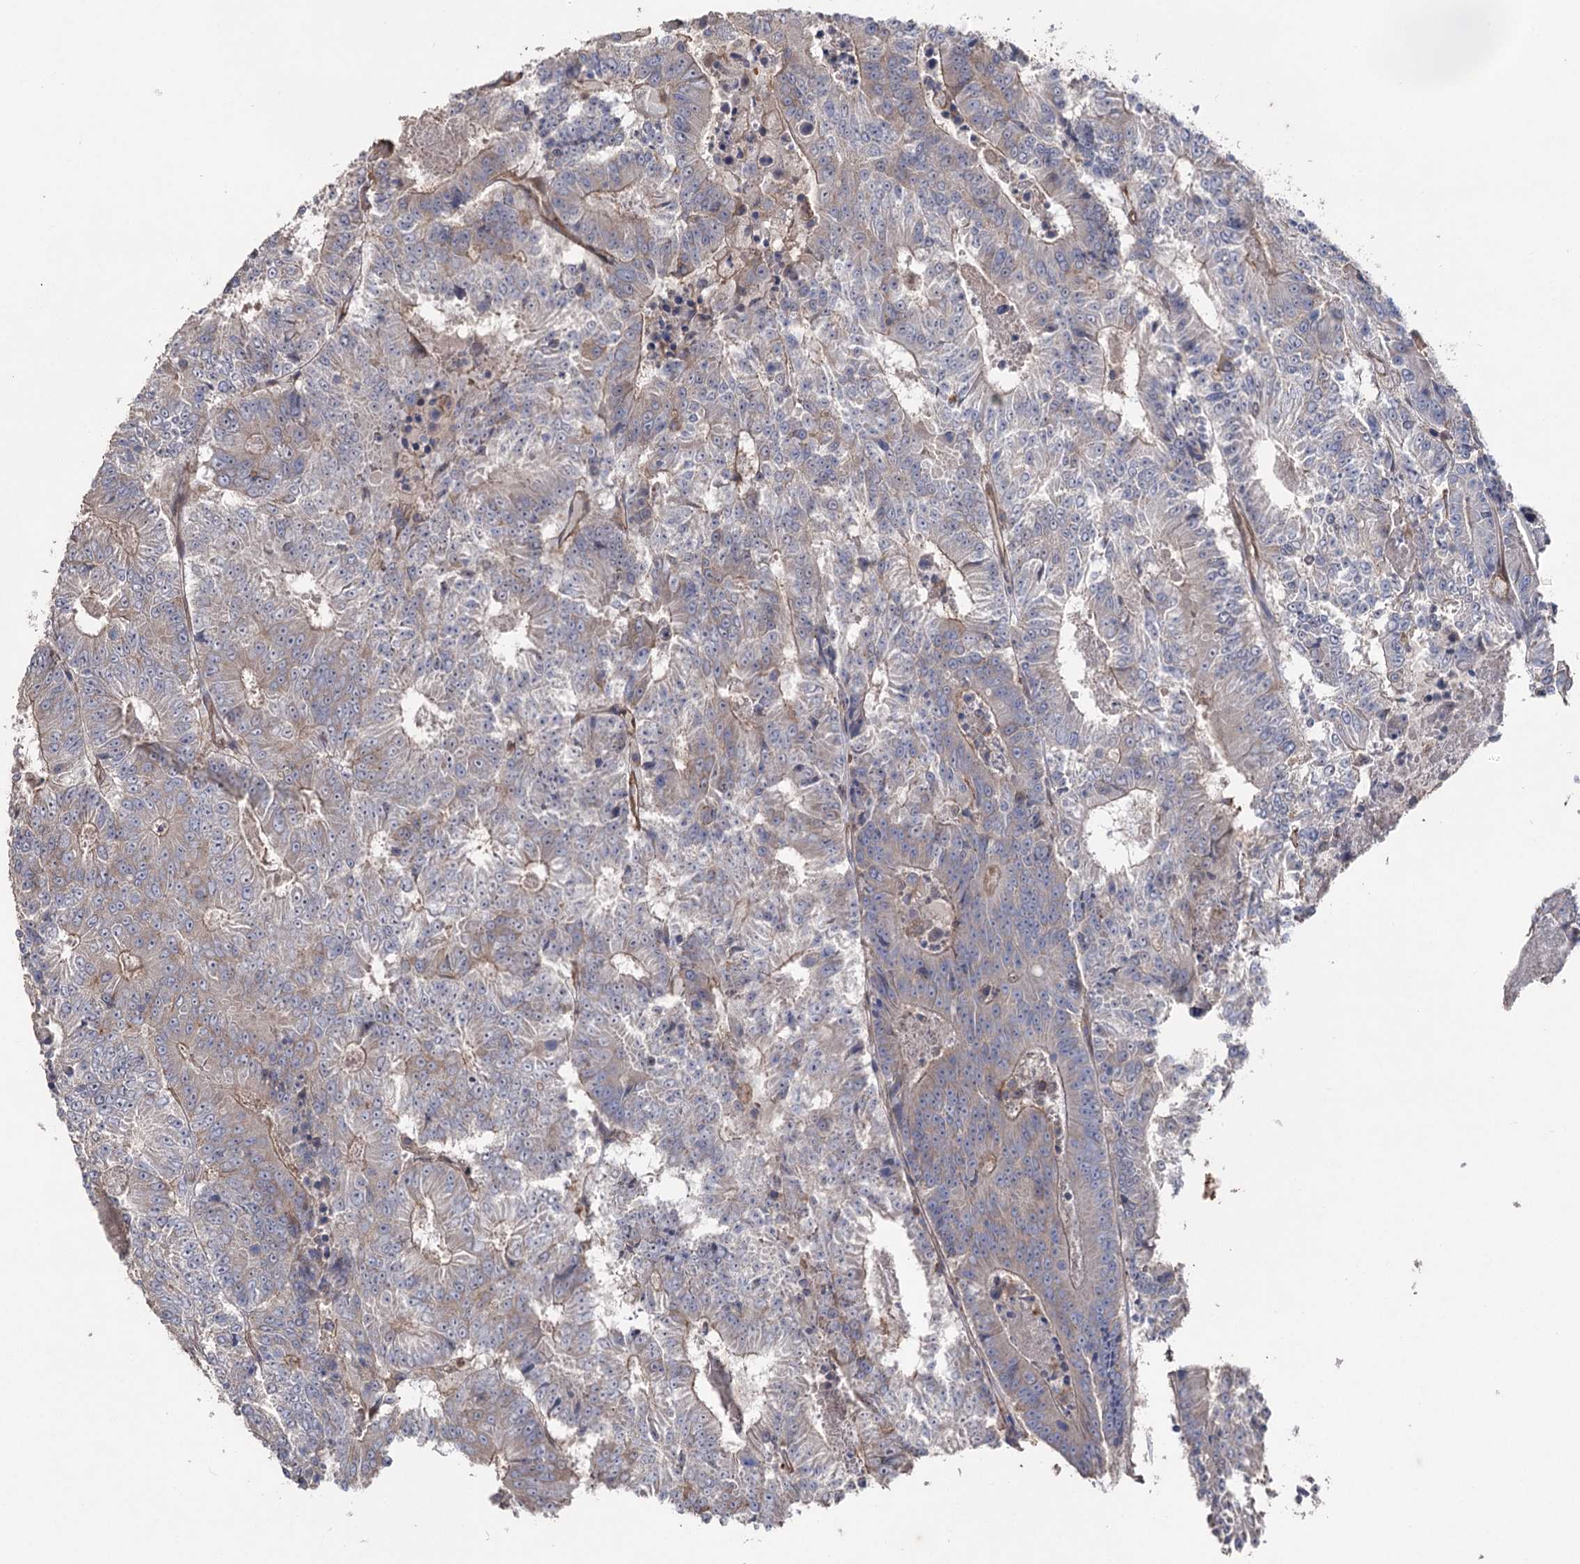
{"staining": {"intensity": "weak", "quantity": "25%-75%", "location": "cytoplasmic/membranous"}, "tissue": "colorectal cancer", "cell_type": "Tumor cells", "image_type": "cancer", "snomed": [{"axis": "morphology", "description": "Adenocarcinoma, NOS"}, {"axis": "topography", "description": "Colon"}], "caption": "DAB (3,3'-diaminobenzidine) immunohistochemical staining of human adenocarcinoma (colorectal) displays weak cytoplasmic/membranous protein positivity in approximately 25%-75% of tumor cells. The staining was performed using DAB (3,3'-diaminobenzidine) to visualize the protein expression in brown, while the nuclei were stained in blue with hematoxylin (Magnification: 20x).", "gene": "FAM13B", "patient": {"sex": "male", "age": 83}}